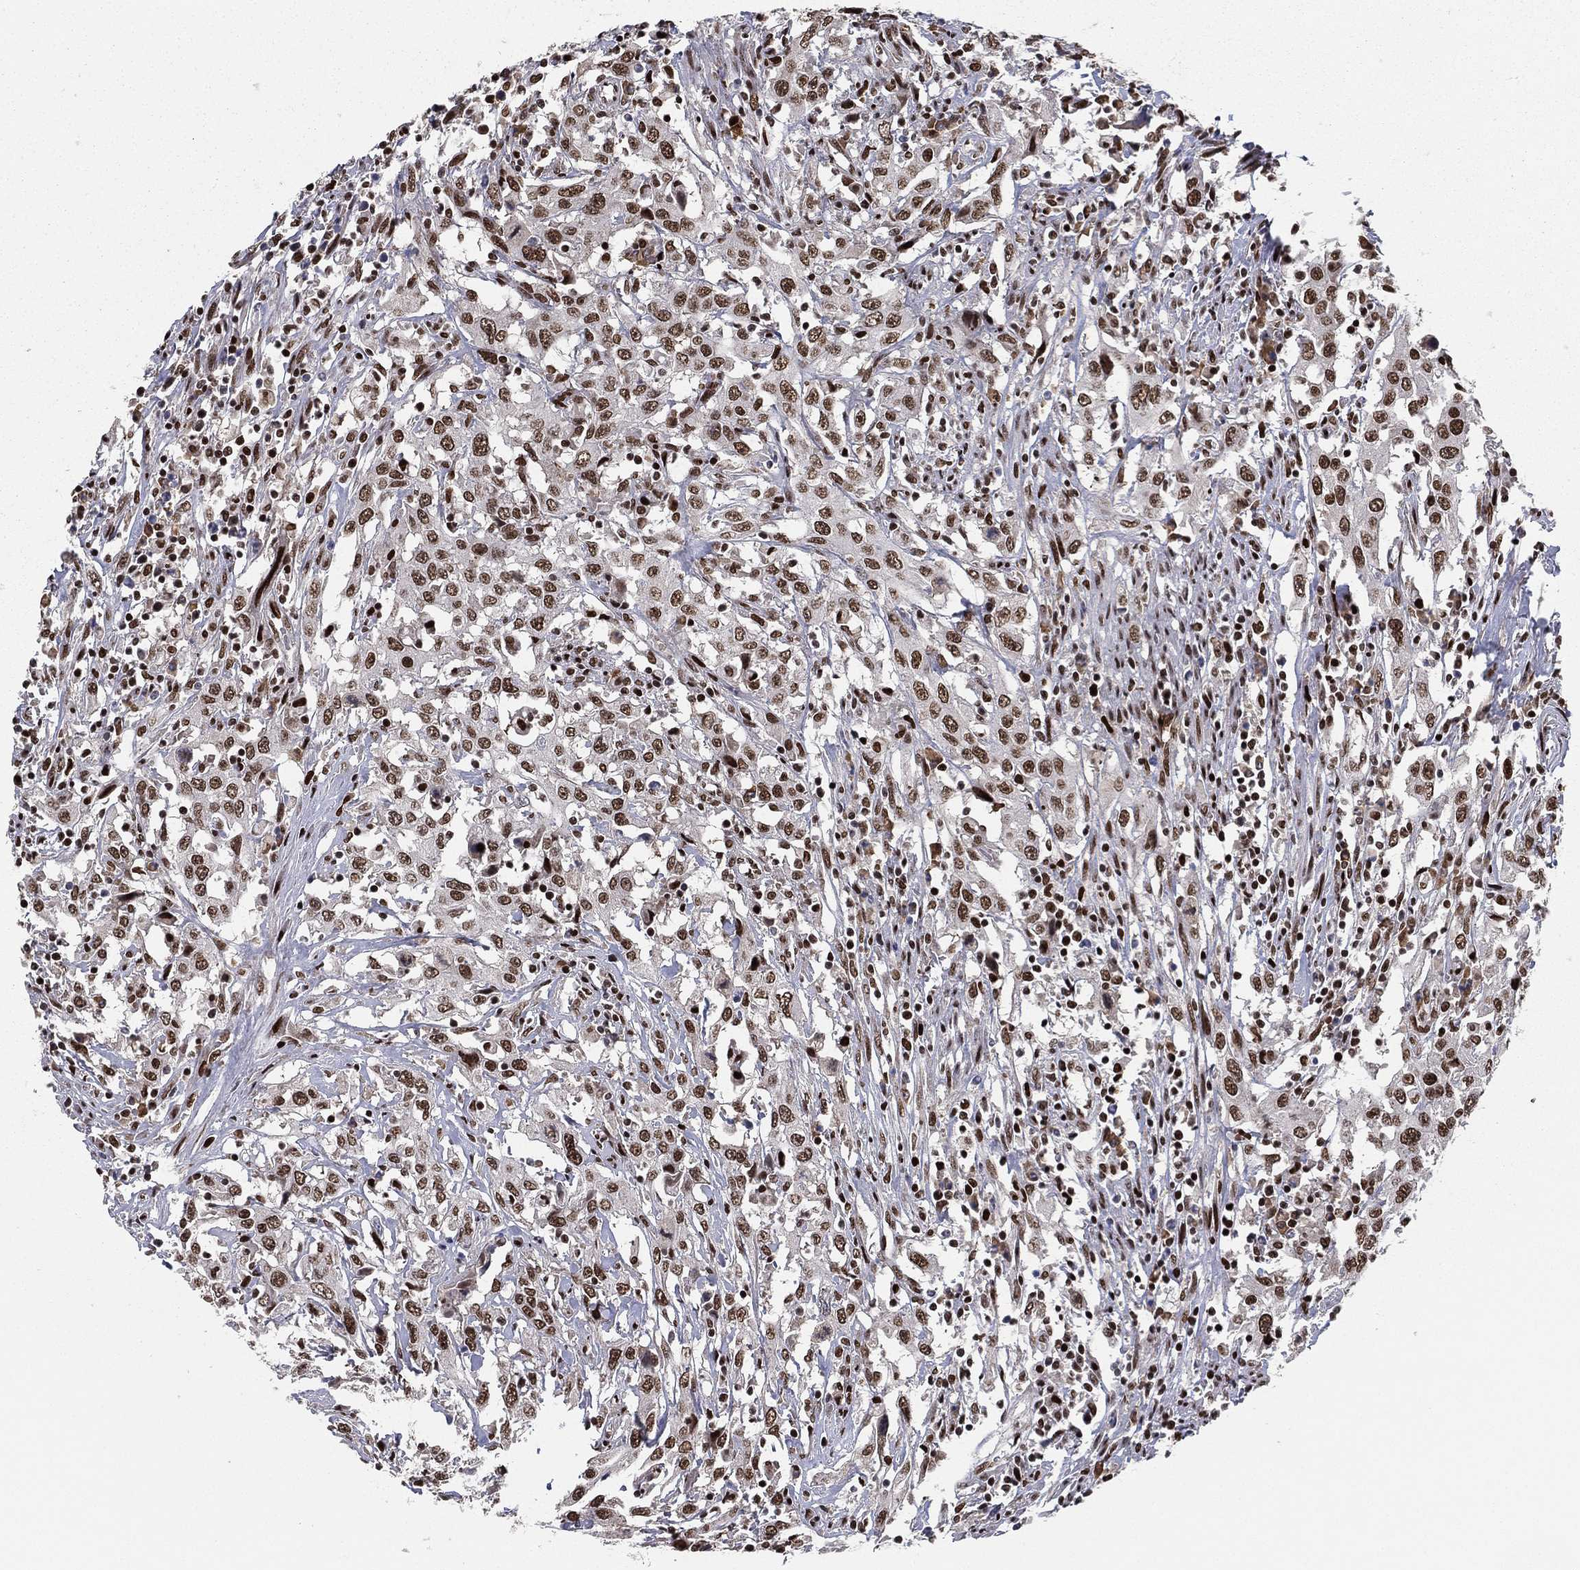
{"staining": {"intensity": "strong", "quantity": ">75%", "location": "nuclear"}, "tissue": "urothelial cancer", "cell_type": "Tumor cells", "image_type": "cancer", "snomed": [{"axis": "morphology", "description": "Urothelial carcinoma, High grade"}, {"axis": "topography", "description": "Urinary bladder"}], "caption": "There is high levels of strong nuclear positivity in tumor cells of urothelial cancer, as demonstrated by immunohistochemical staining (brown color).", "gene": "RTF1", "patient": {"sex": "male", "age": 61}}